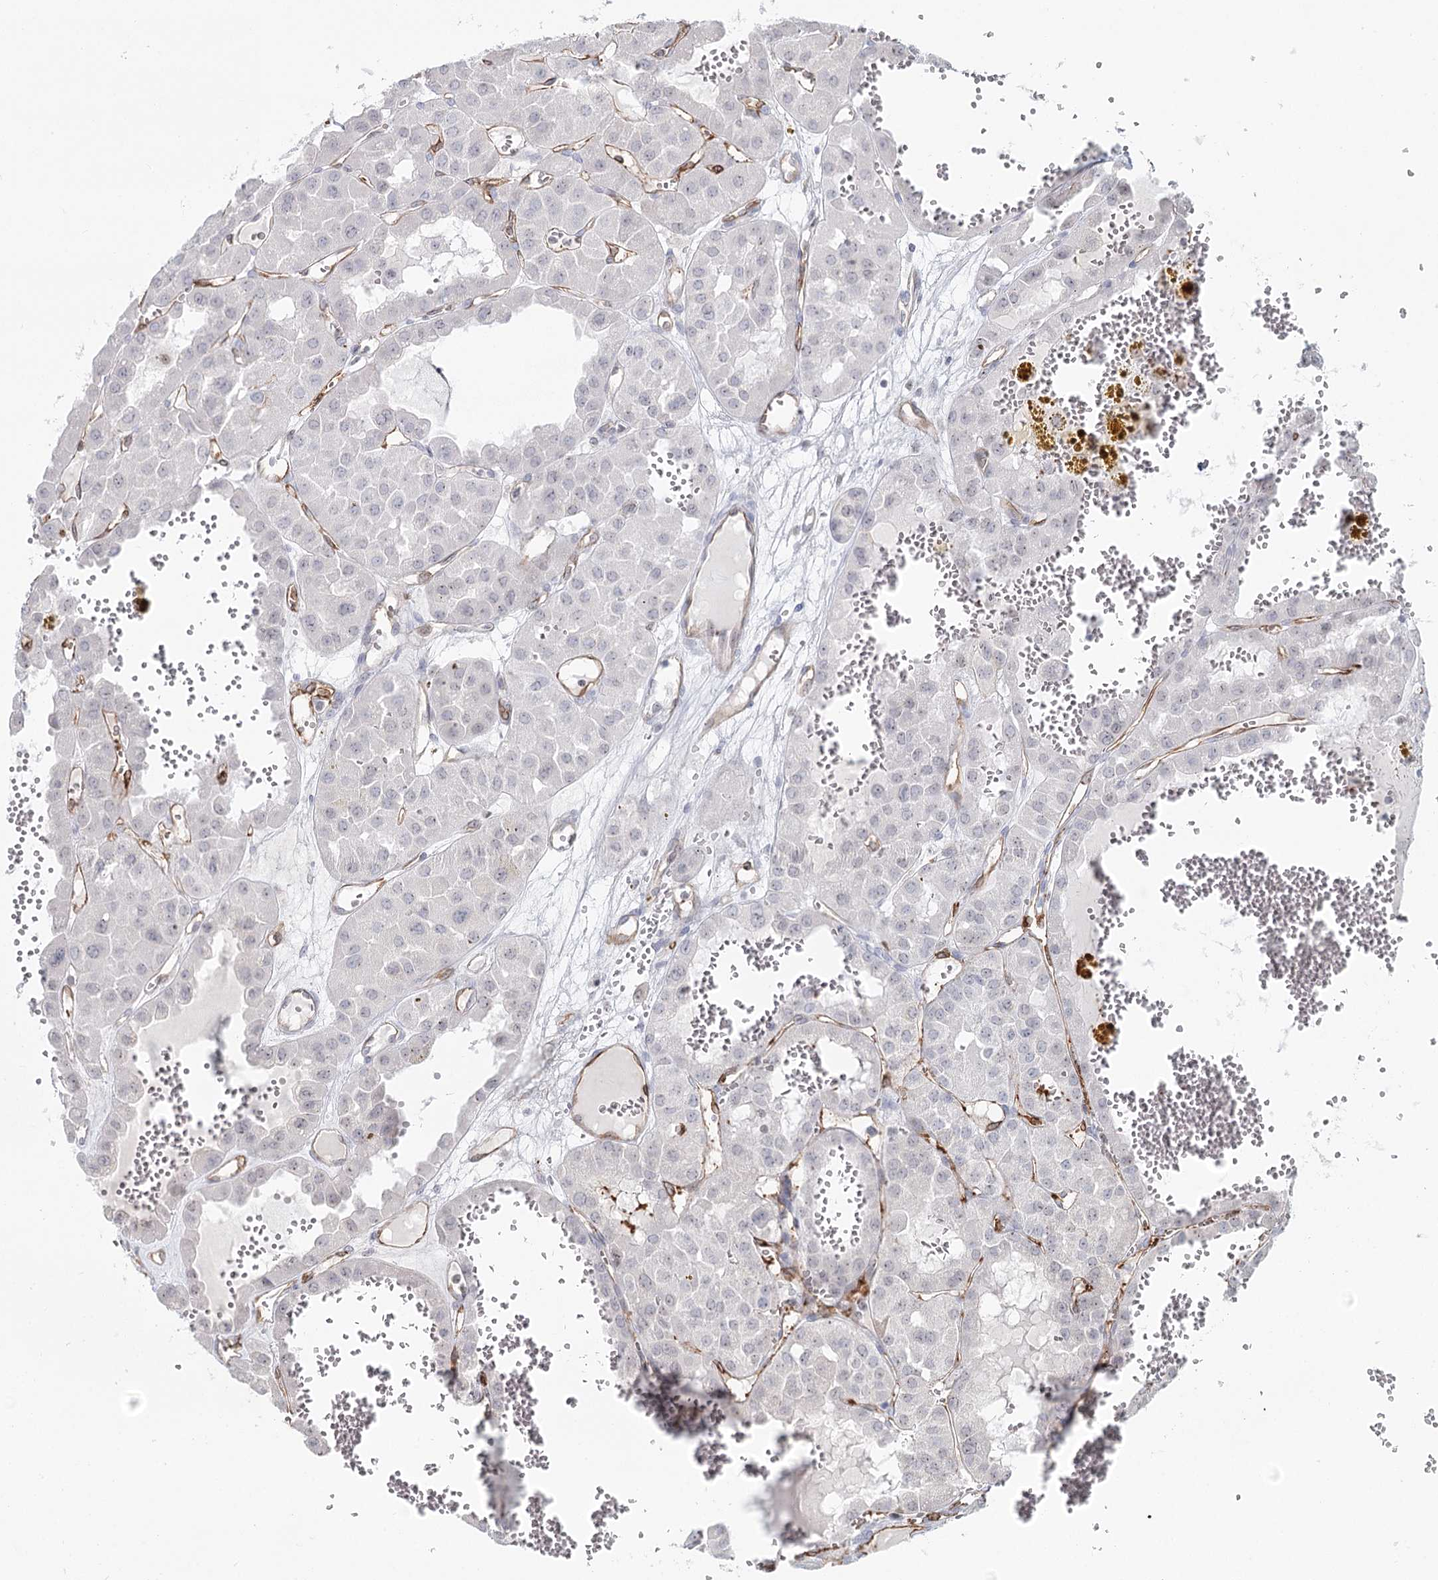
{"staining": {"intensity": "negative", "quantity": "none", "location": "none"}, "tissue": "renal cancer", "cell_type": "Tumor cells", "image_type": "cancer", "snomed": [{"axis": "morphology", "description": "Carcinoma, NOS"}, {"axis": "topography", "description": "Kidney"}], "caption": "Tumor cells show no significant protein positivity in renal cancer (carcinoma).", "gene": "ZFYVE28", "patient": {"sex": "female", "age": 75}}